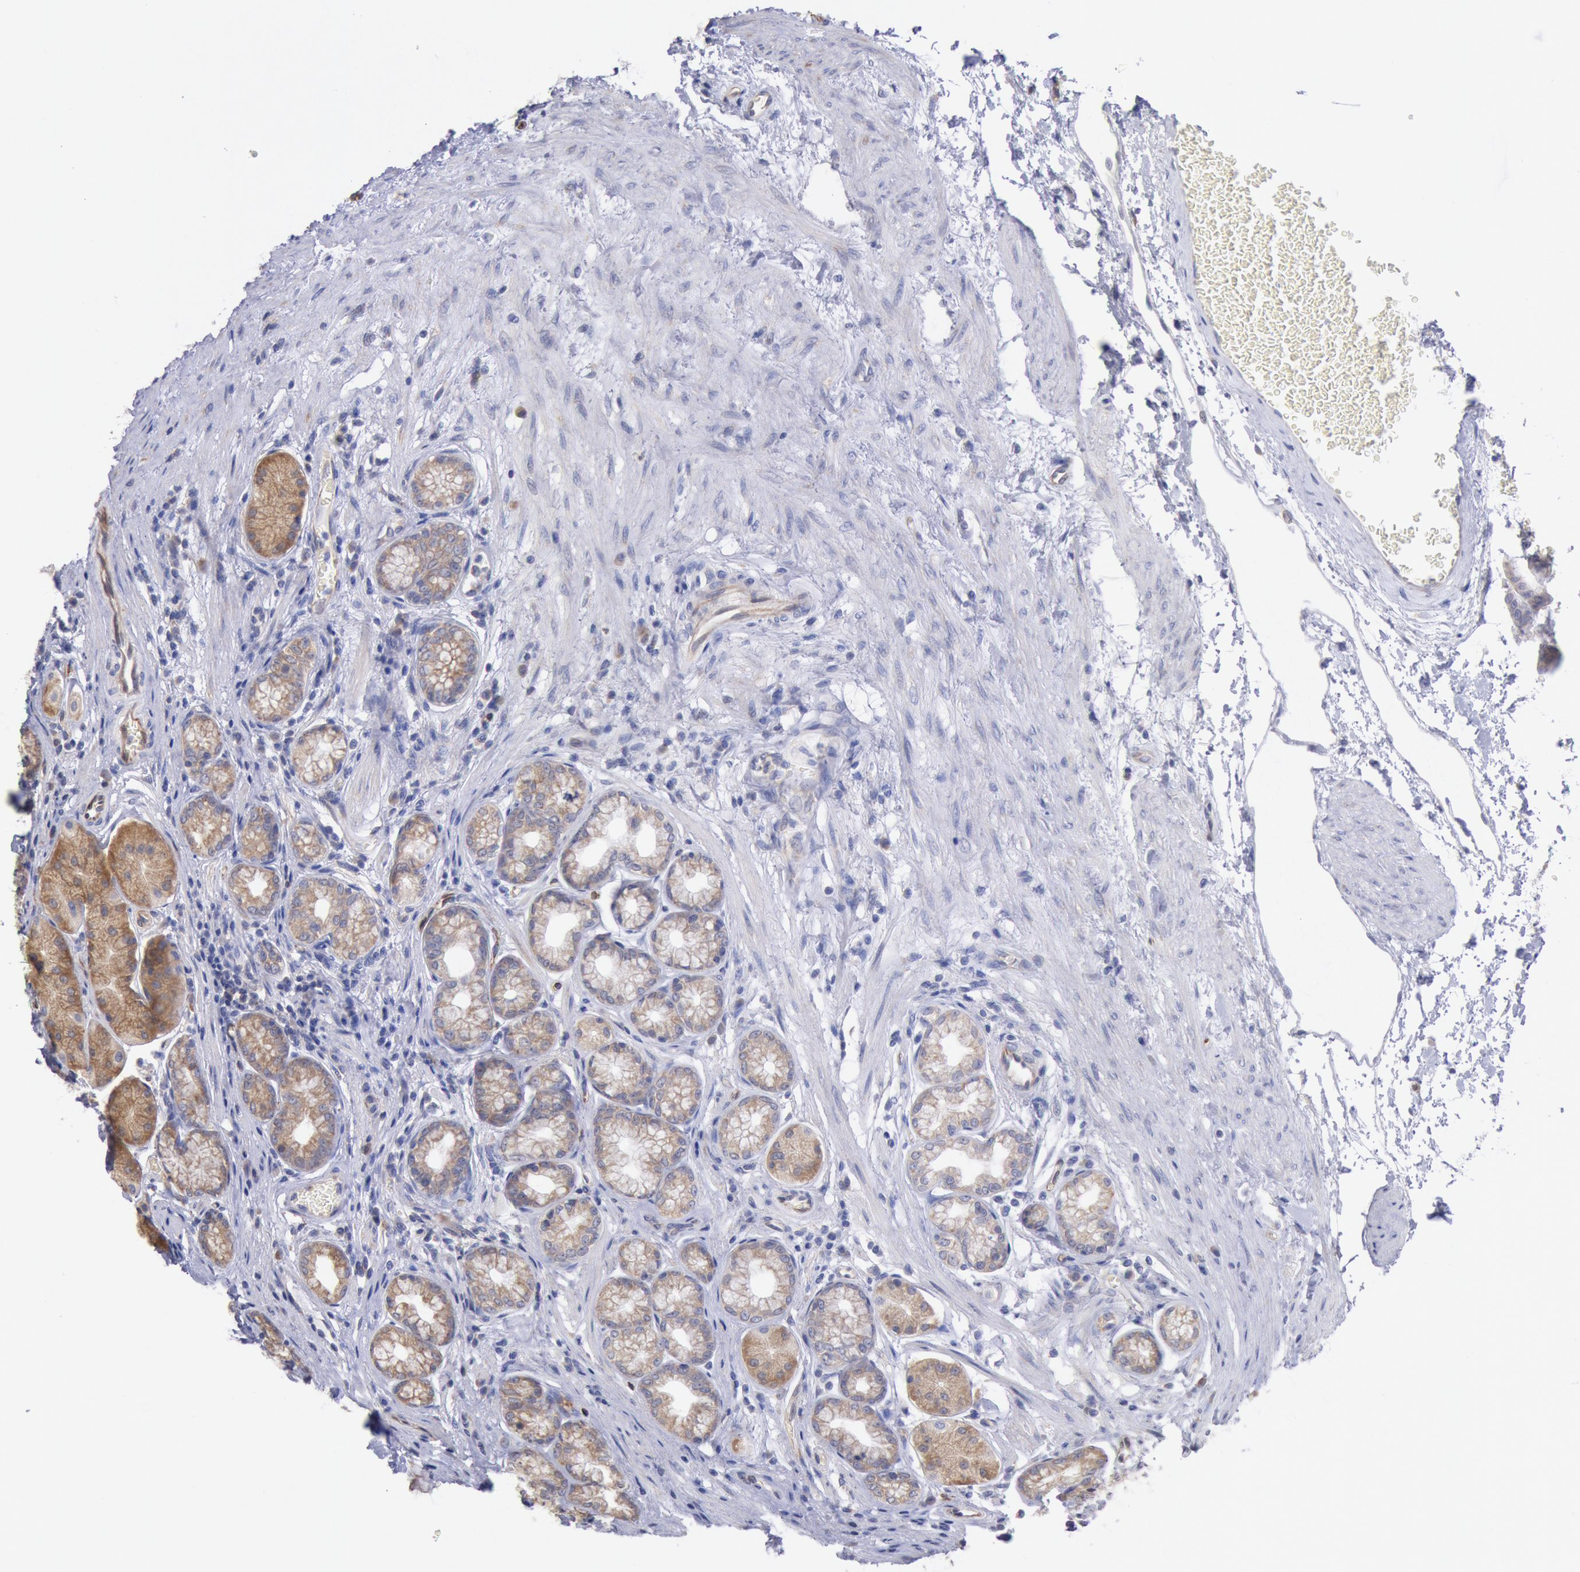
{"staining": {"intensity": "moderate", "quantity": "25%-75%", "location": "cytoplasmic/membranous"}, "tissue": "stomach", "cell_type": "Glandular cells", "image_type": "normal", "snomed": [{"axis": "morphology", "description": "Normal tissue, NOS"}, {"axis": "topography", "description": "Stomach"}, {"axis": "topography", "description": "Stomach, lower"}], "caption": "The immunohistochemical stain shows moderate cytoplasmic/membranous staining in glandular cells of normal stomach.", "gene": "DRG1", "patient": {"sex": "male", "age": 76}}